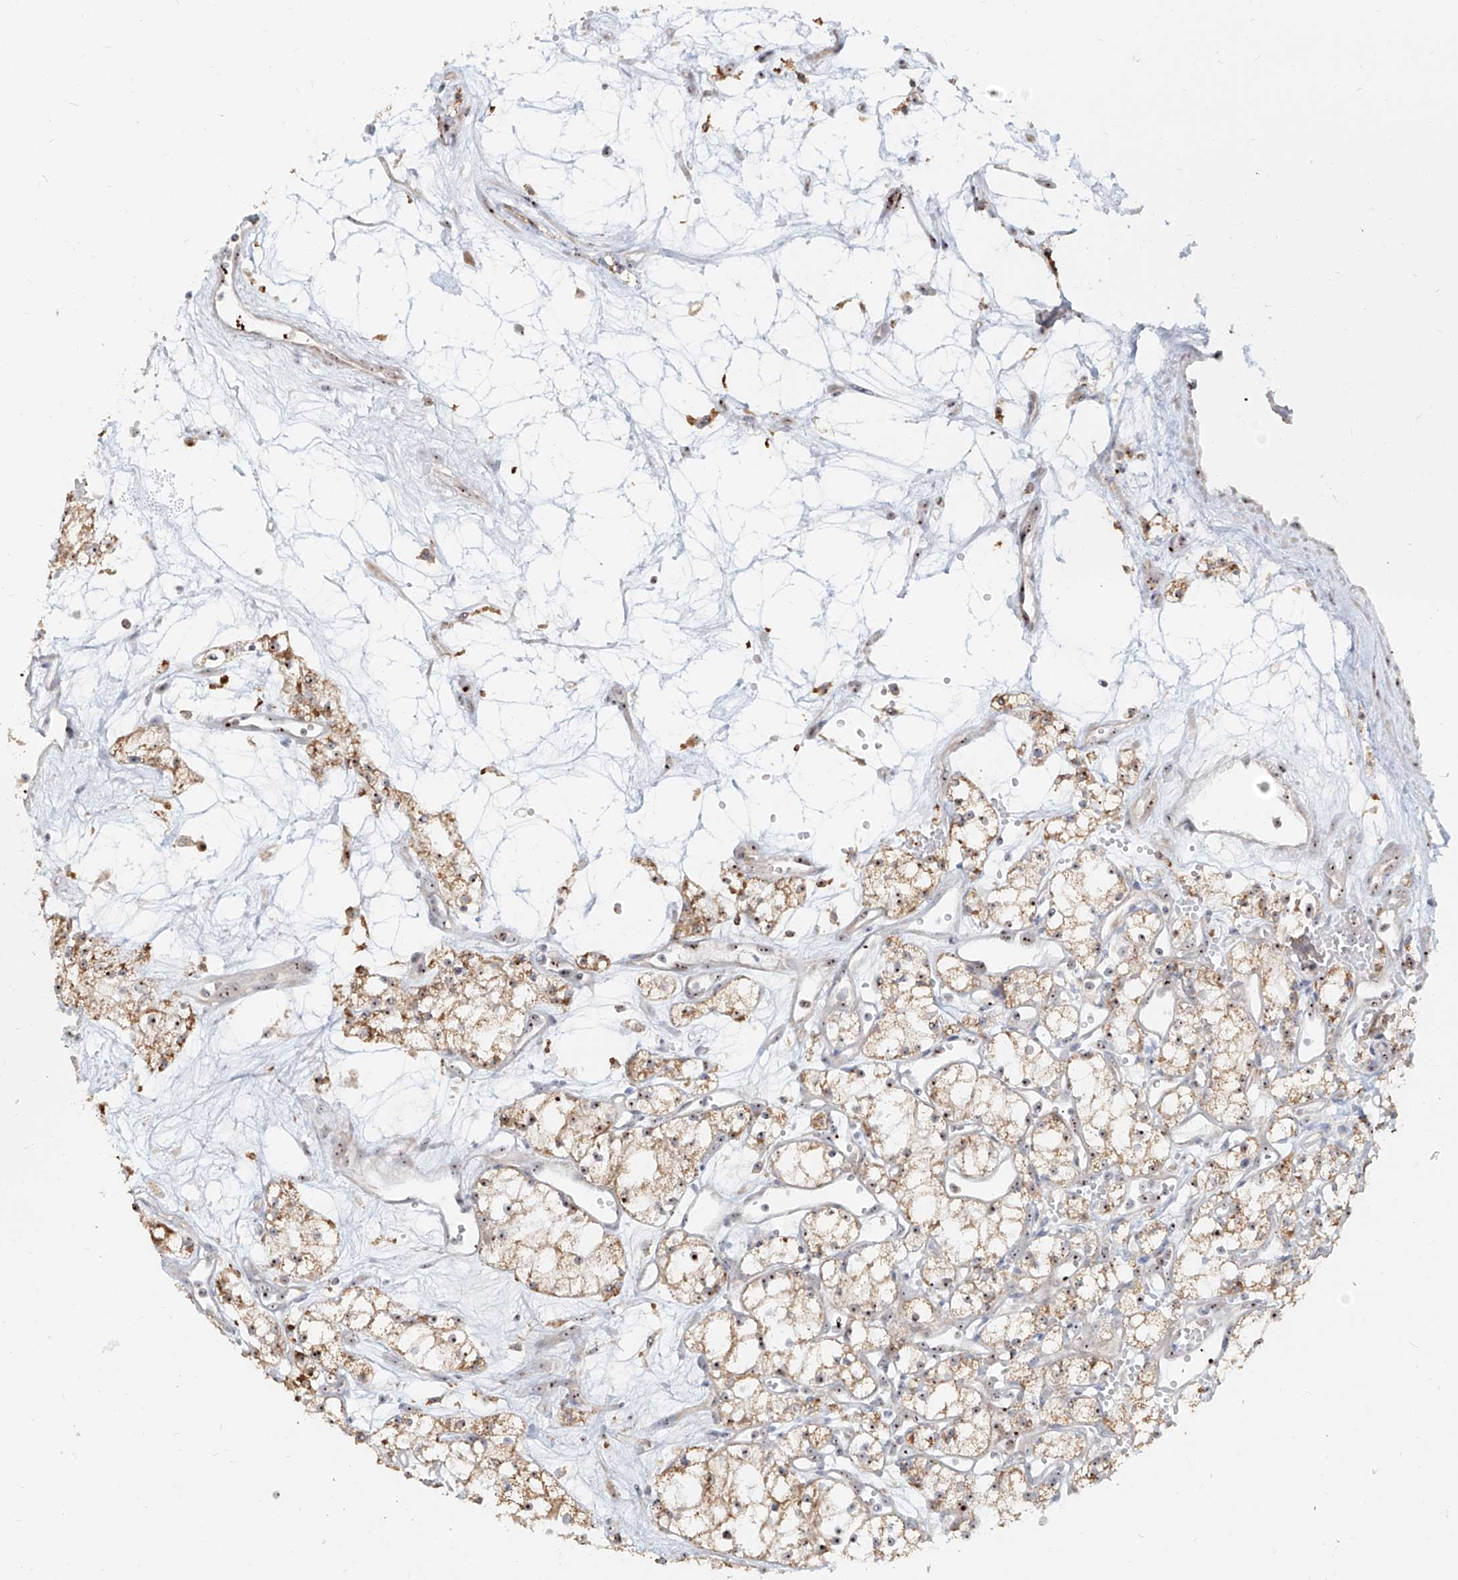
{"staining": {"intensity": "moderate", "quantity": ">75%", "location": "cytoplasmic/membranous,nuclear"}, "tissue": "renal cancer", "cell_type": "Tumor cells", "image_type": "cancer", "snomed": [{"axis": "morphology", "description": "Adenocarcinoma, NOS"}, {"axis": "topography", "description": "Kidney"}], "caption": "Immunohistochemistry (IHC) staining of renal adenocarcinoma, which exhibits medium levels of moderate cytoplasmic/membranous and nuclear expression in approximately >75% of tumor cells indicating moderate cytoplasmic/membranous and nuclear protein staining. The staining was performed using DAB (brown) for protein detection and nuclei were counterstained in hematoxylin (blue).", "gene": "BYSL", "patient": {"sex": "male", "age": 59}}